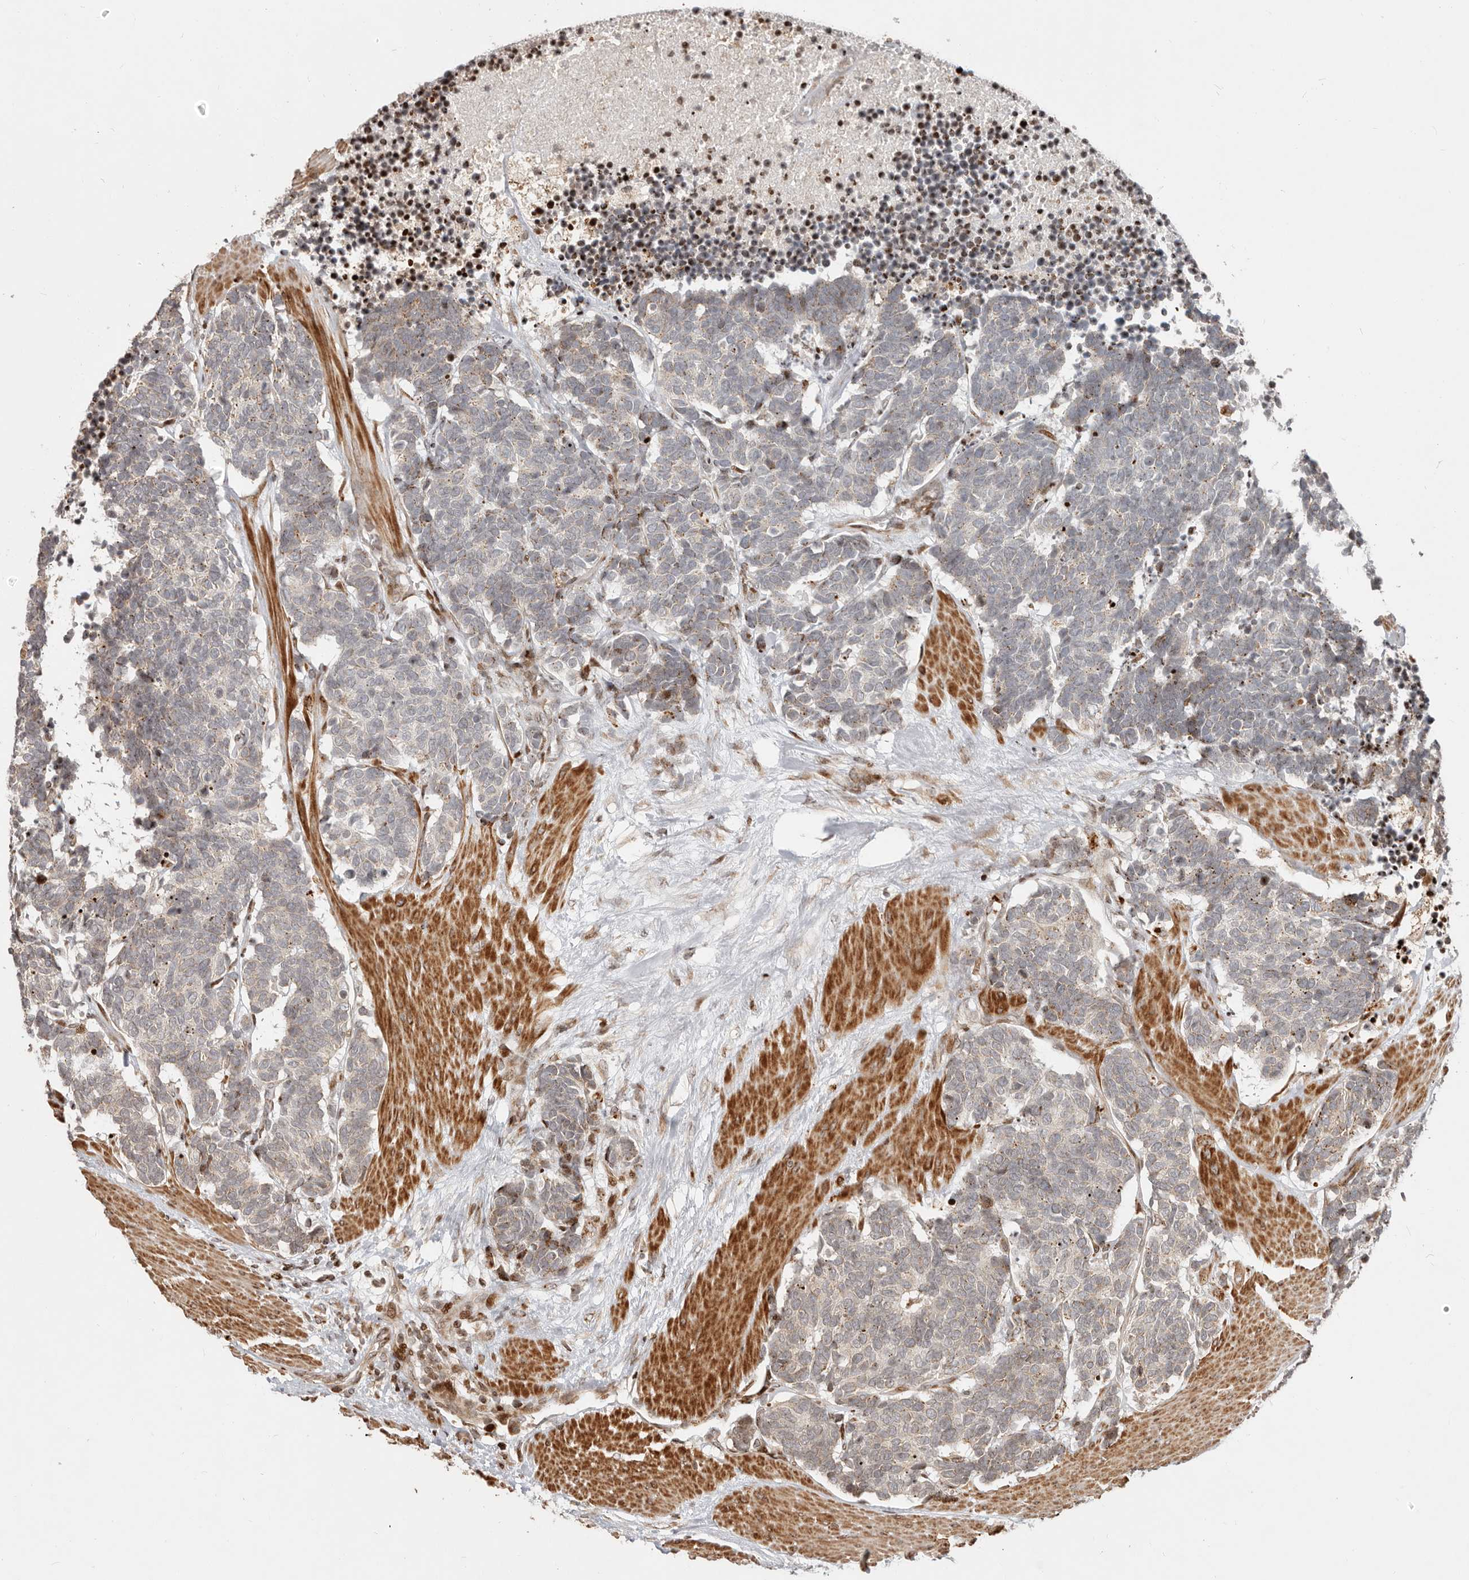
{"staining": {"intensity": "negative", "quantity": "none", "location": "none"}, "tissue": "carcinoid", "cell_type": "Tumor cells", "image_type": "cancer", "snomed": [{"axis": "morphology", "description": "Carcinoma, NOS"}, {"axis": "morphology", "description": "Carcinoid, malignant, NOS"}, {"axis": "topography", "description": "Urinary bladder"}], "caption": "The photomicrograph reveals no staining of tumor cells in carcinoid.", "gene": "TRIM4", "patient": {"sex": "male", "age": 57}}